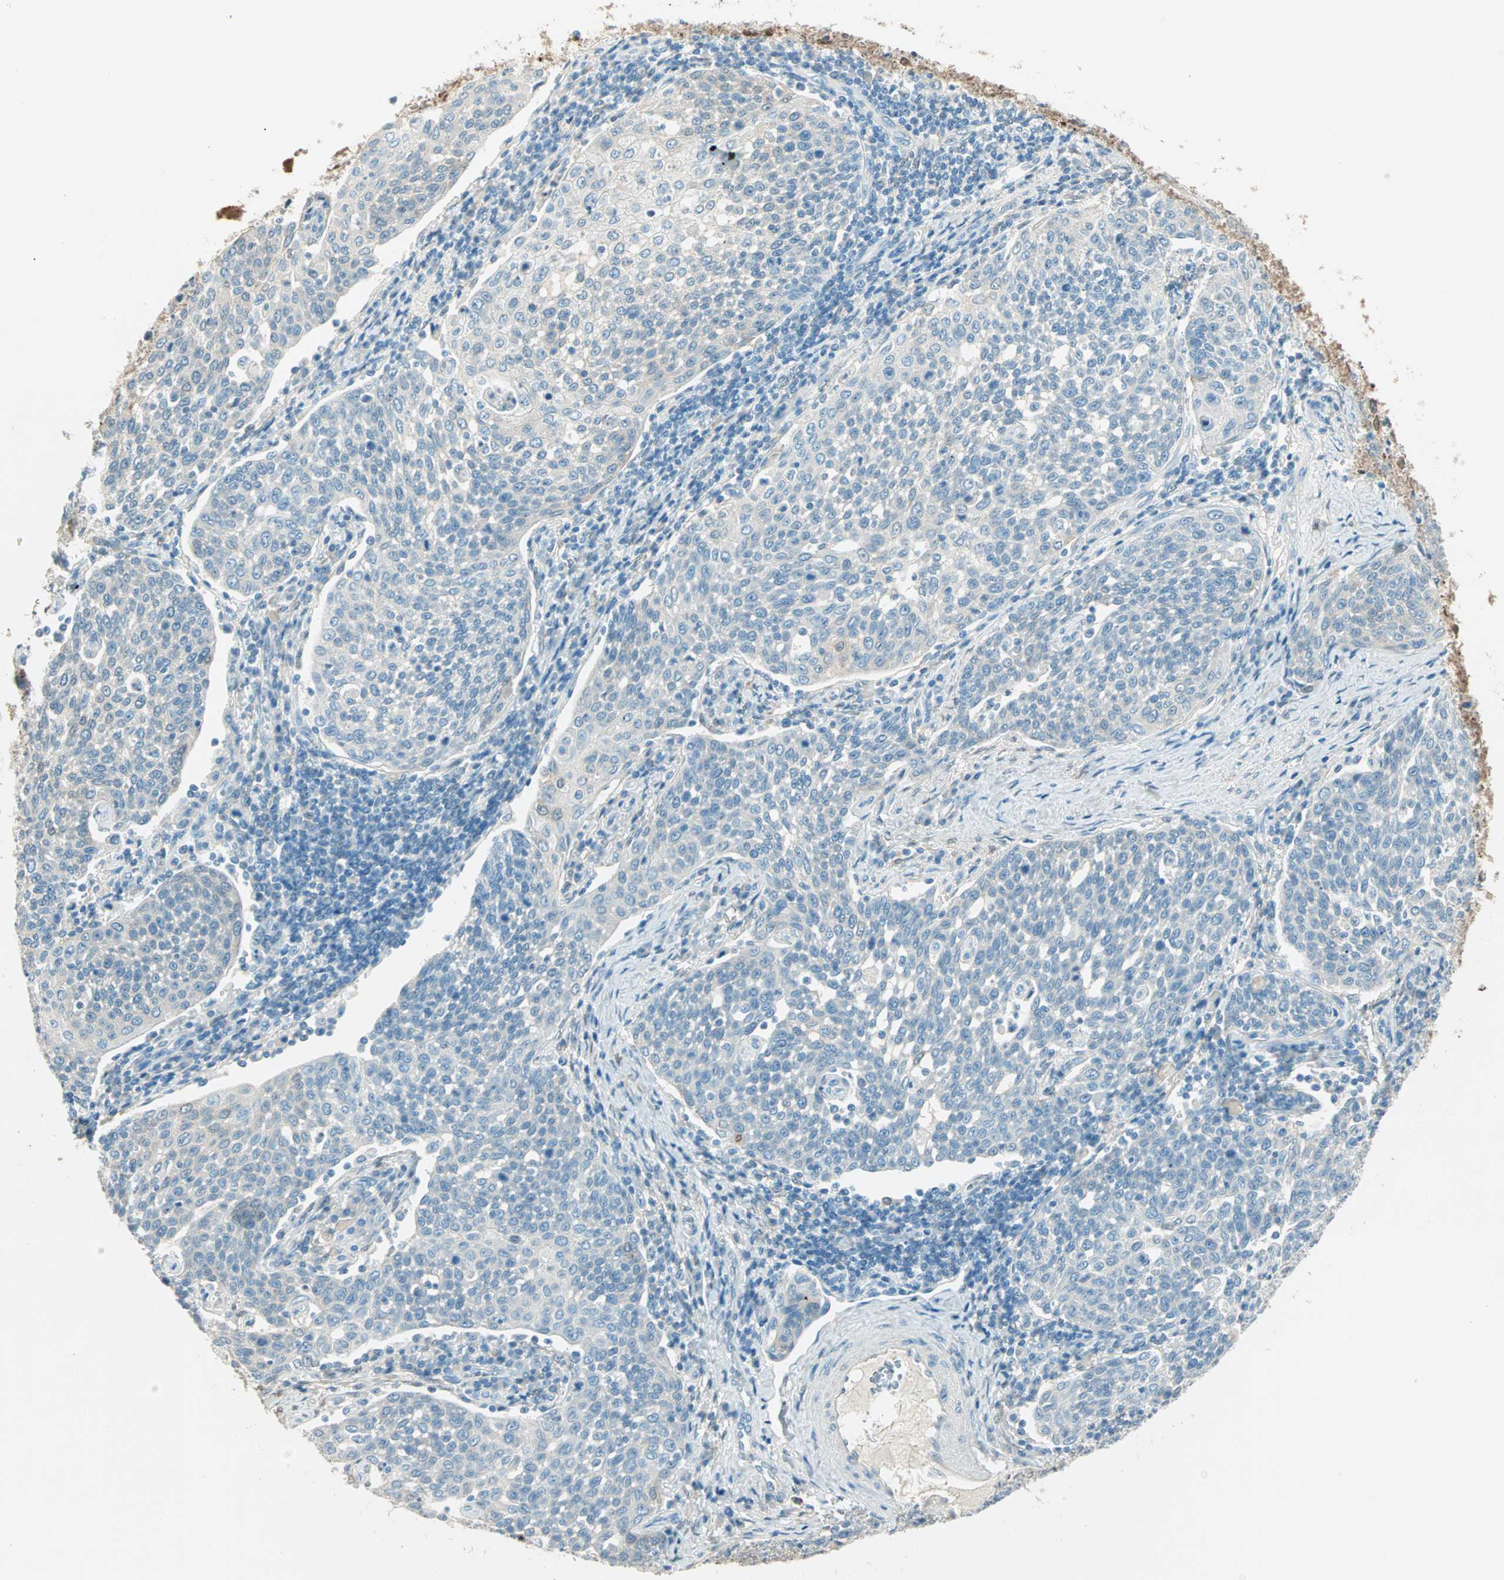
{"staining": {"intensity": "negative", "quantity": "none", "location": "none"}, "tissue": "cervical cancer", "cell_type": "Tumor cells", "image_type": "cancer", "snomed": [{"axis": "morphology", "description": "Squamous cell carcinoma, NOS"}, {"axis": "topography", "description": "Cervix"}], "caption": "Micrograph shows no protein expression in tumor cells of cervical cancer tissue.", "gene": "S100A1", "patient": {"sex": "female", "age": 34}}